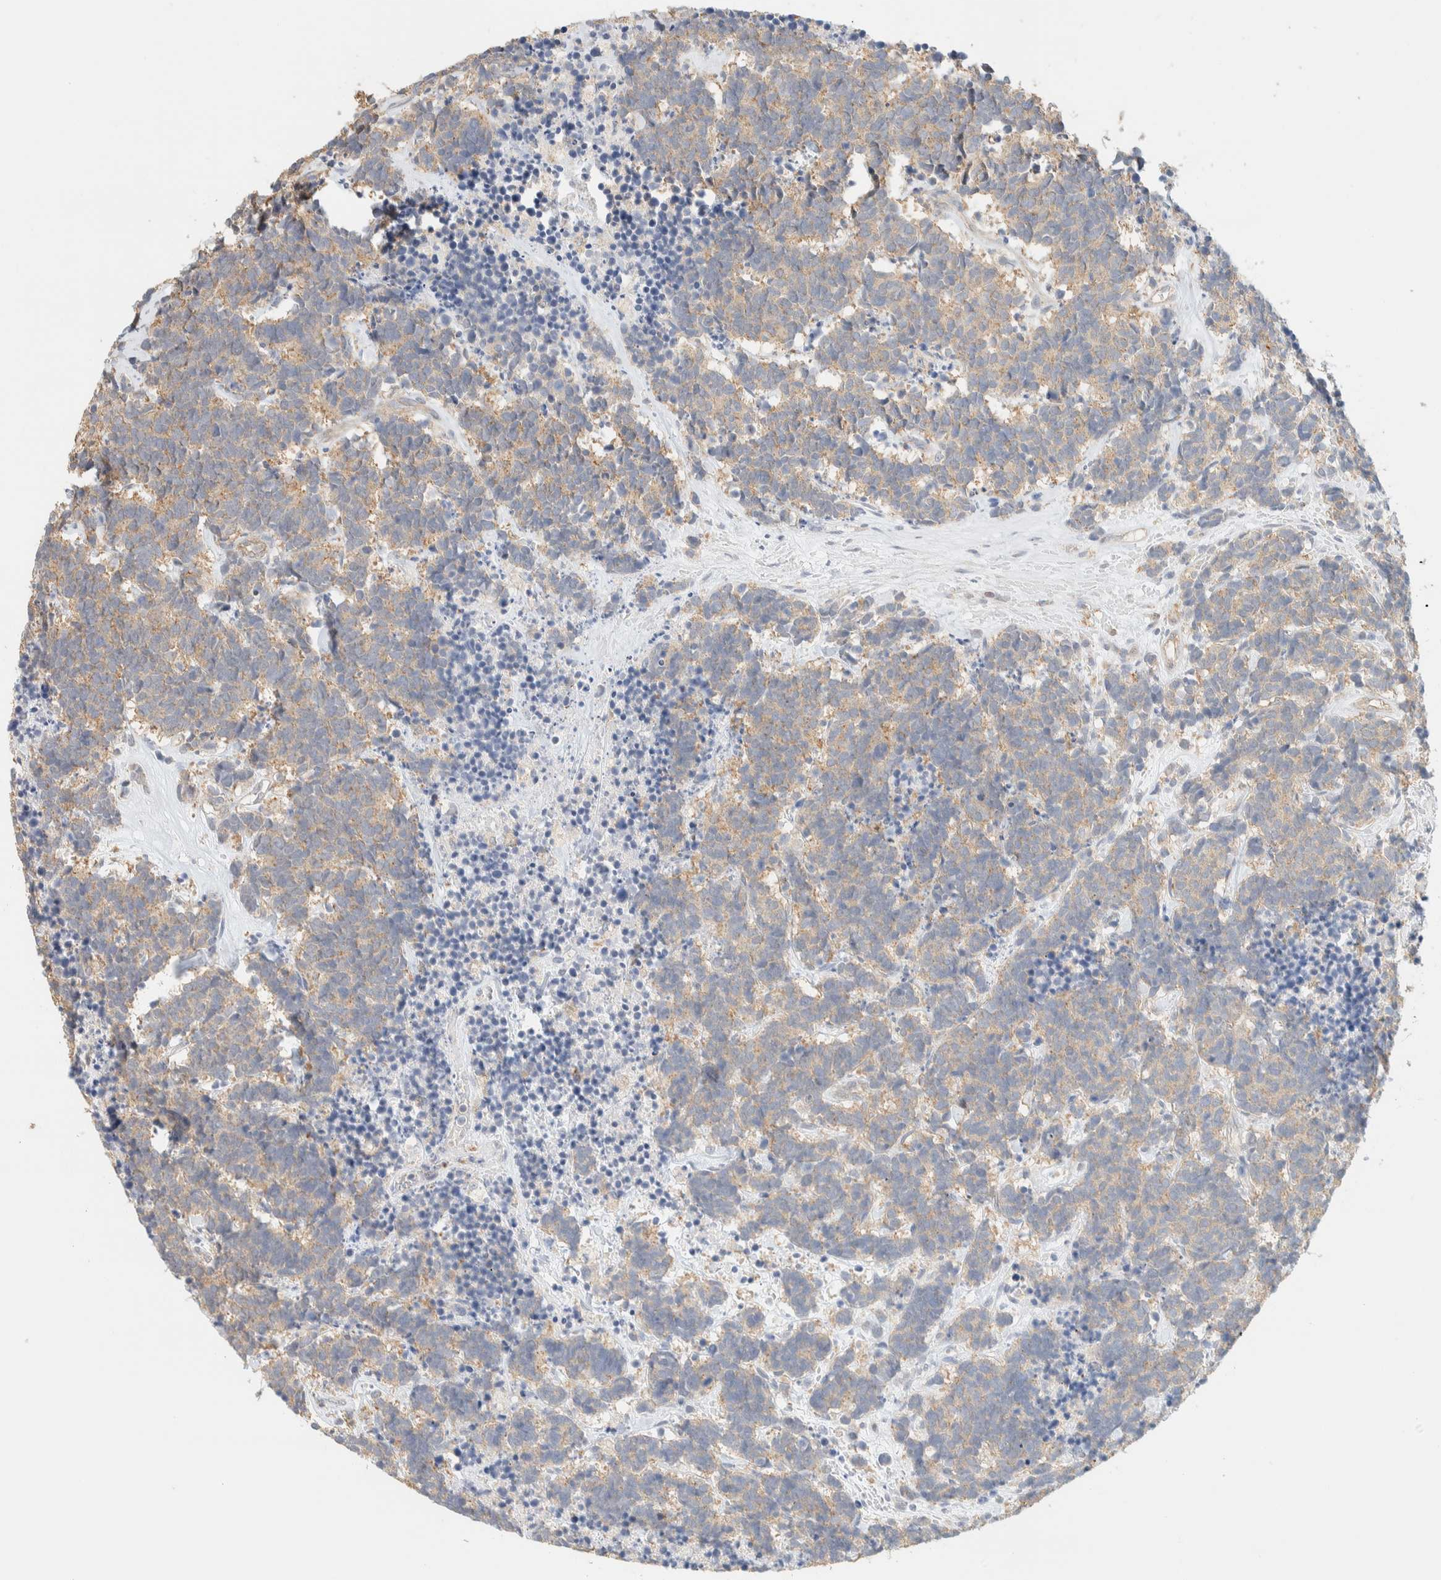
{"staining": {"intensity": "weak", "quantity": ">75%", "location": "cytoplasmic/membranous"}, "tissue": "carcinoid", "cell_type": "Tumor cells", "image_type": "cancer", "snomed": [{"axis": "morphology", "description": "Carcinoma, NOS"}, {"axis": "morphology", "description": "Carcinoid, malignant, NOS"}, {"axis": "topography", "description": "Urinary bladder"}], "caption": "This is an image of immunohistochemistry staining of malignant carcinoid, which shows weak positivity in the cytoplasmic/membranous of tumor cells.", "gene": "TBC1D8B", "patient": {"sex": "male", "age": 57}}